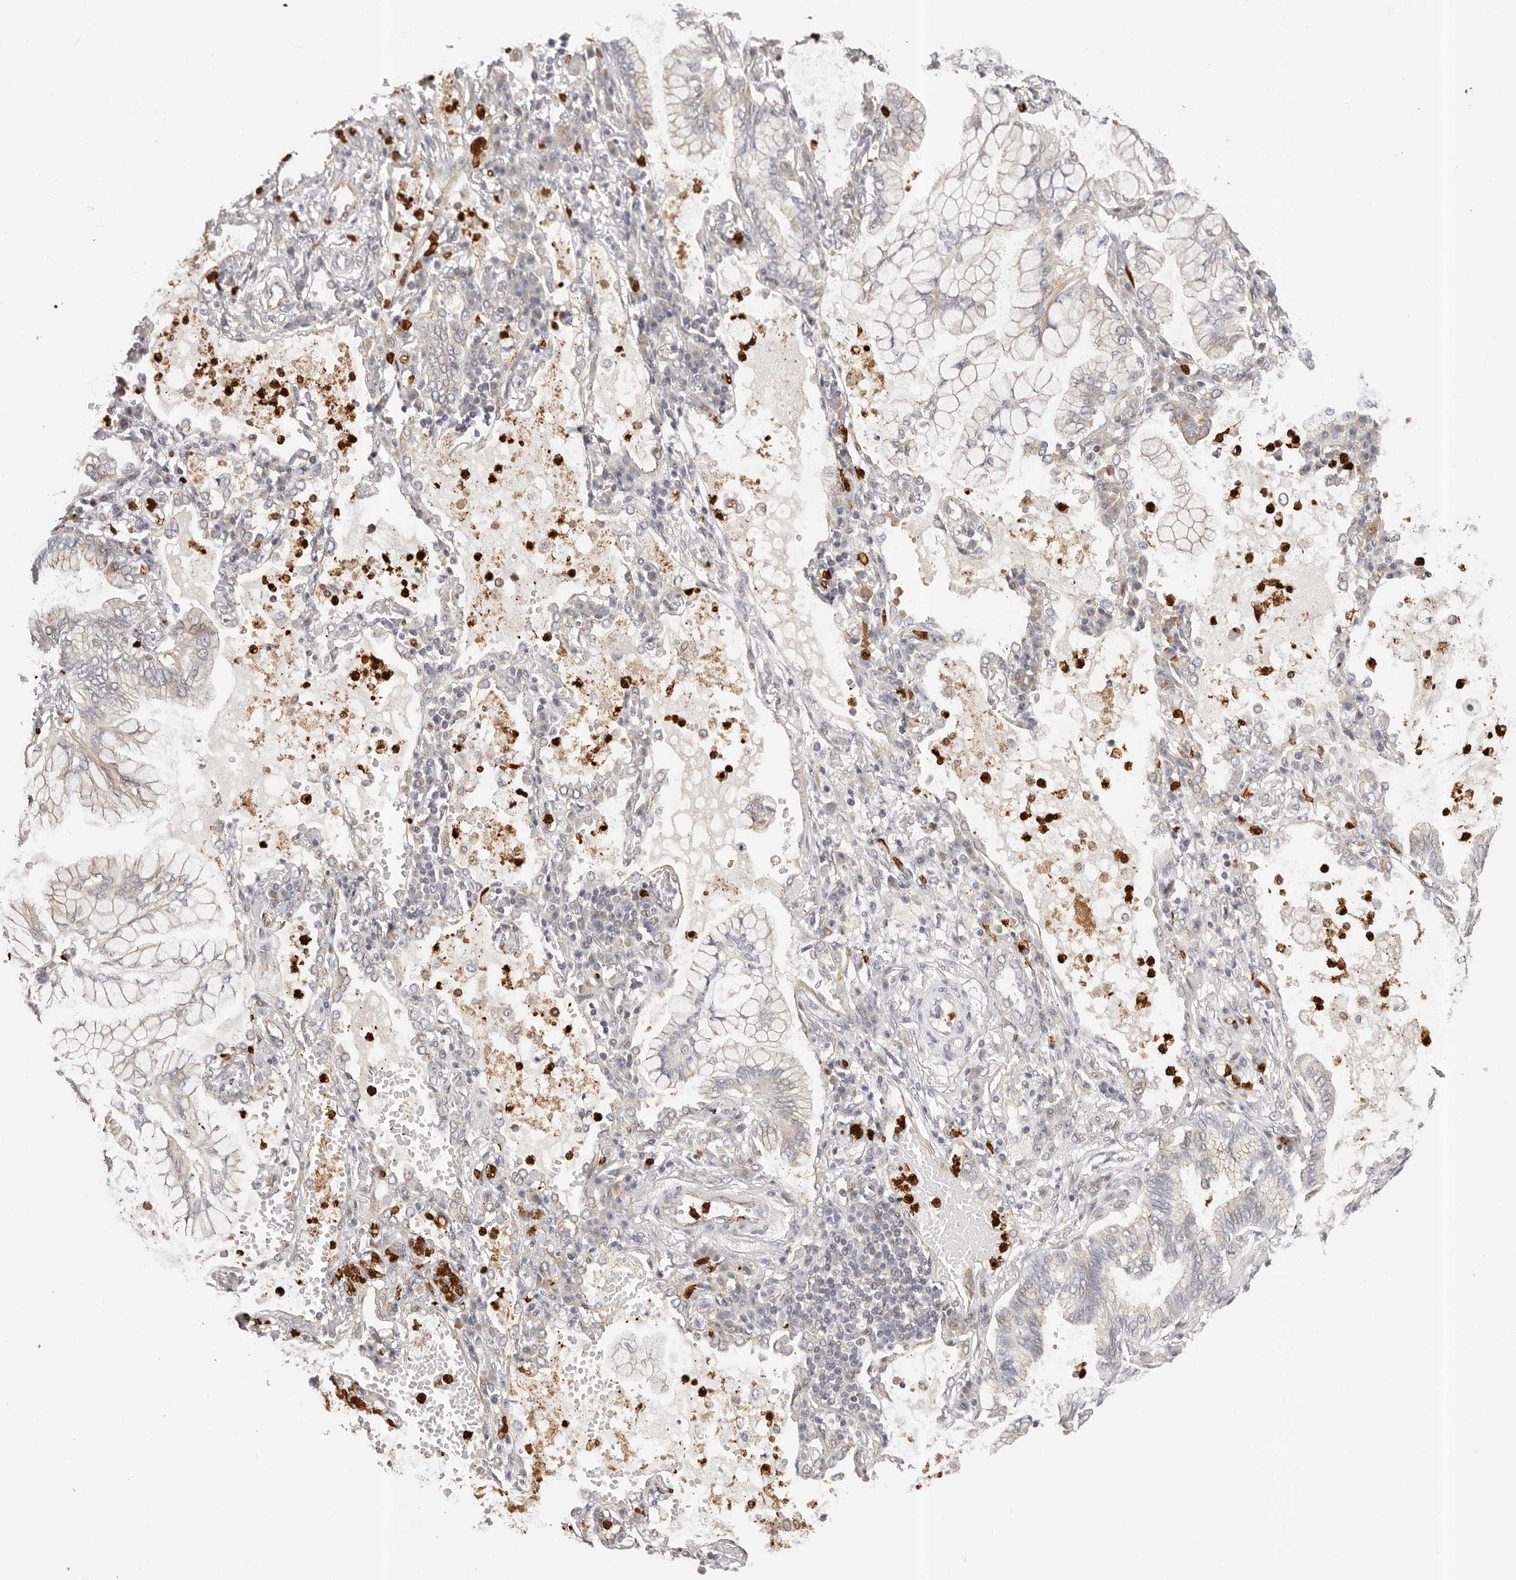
{"staining": {"intensity": "weak", "quantity": "25%-75%", "location": "cytoplasmic/membranous"}, "tissue": "lung cancer", "cell_type": "Tumor cells", "image_type": "cancer", "snomed": [{"axis": "morphology", "description": "Adenocarcinoma, NOS"}, {"axis": "topography", "description": "Lung"}], "caption": "DAB (3,3'-diaminobenzidine) immunohistochemical staining of lung cancer shows weak cytoplasmic/membranous protein positivity in about 25%-75% of tumor cells. The staining was performed using DAB to visualize the protein expression in brown, while the nuclei were stained in blue with hematoxylin (Magnification: 20x).", "gene": "AFDN", "patient": {"sex": "female", "age": 70}}